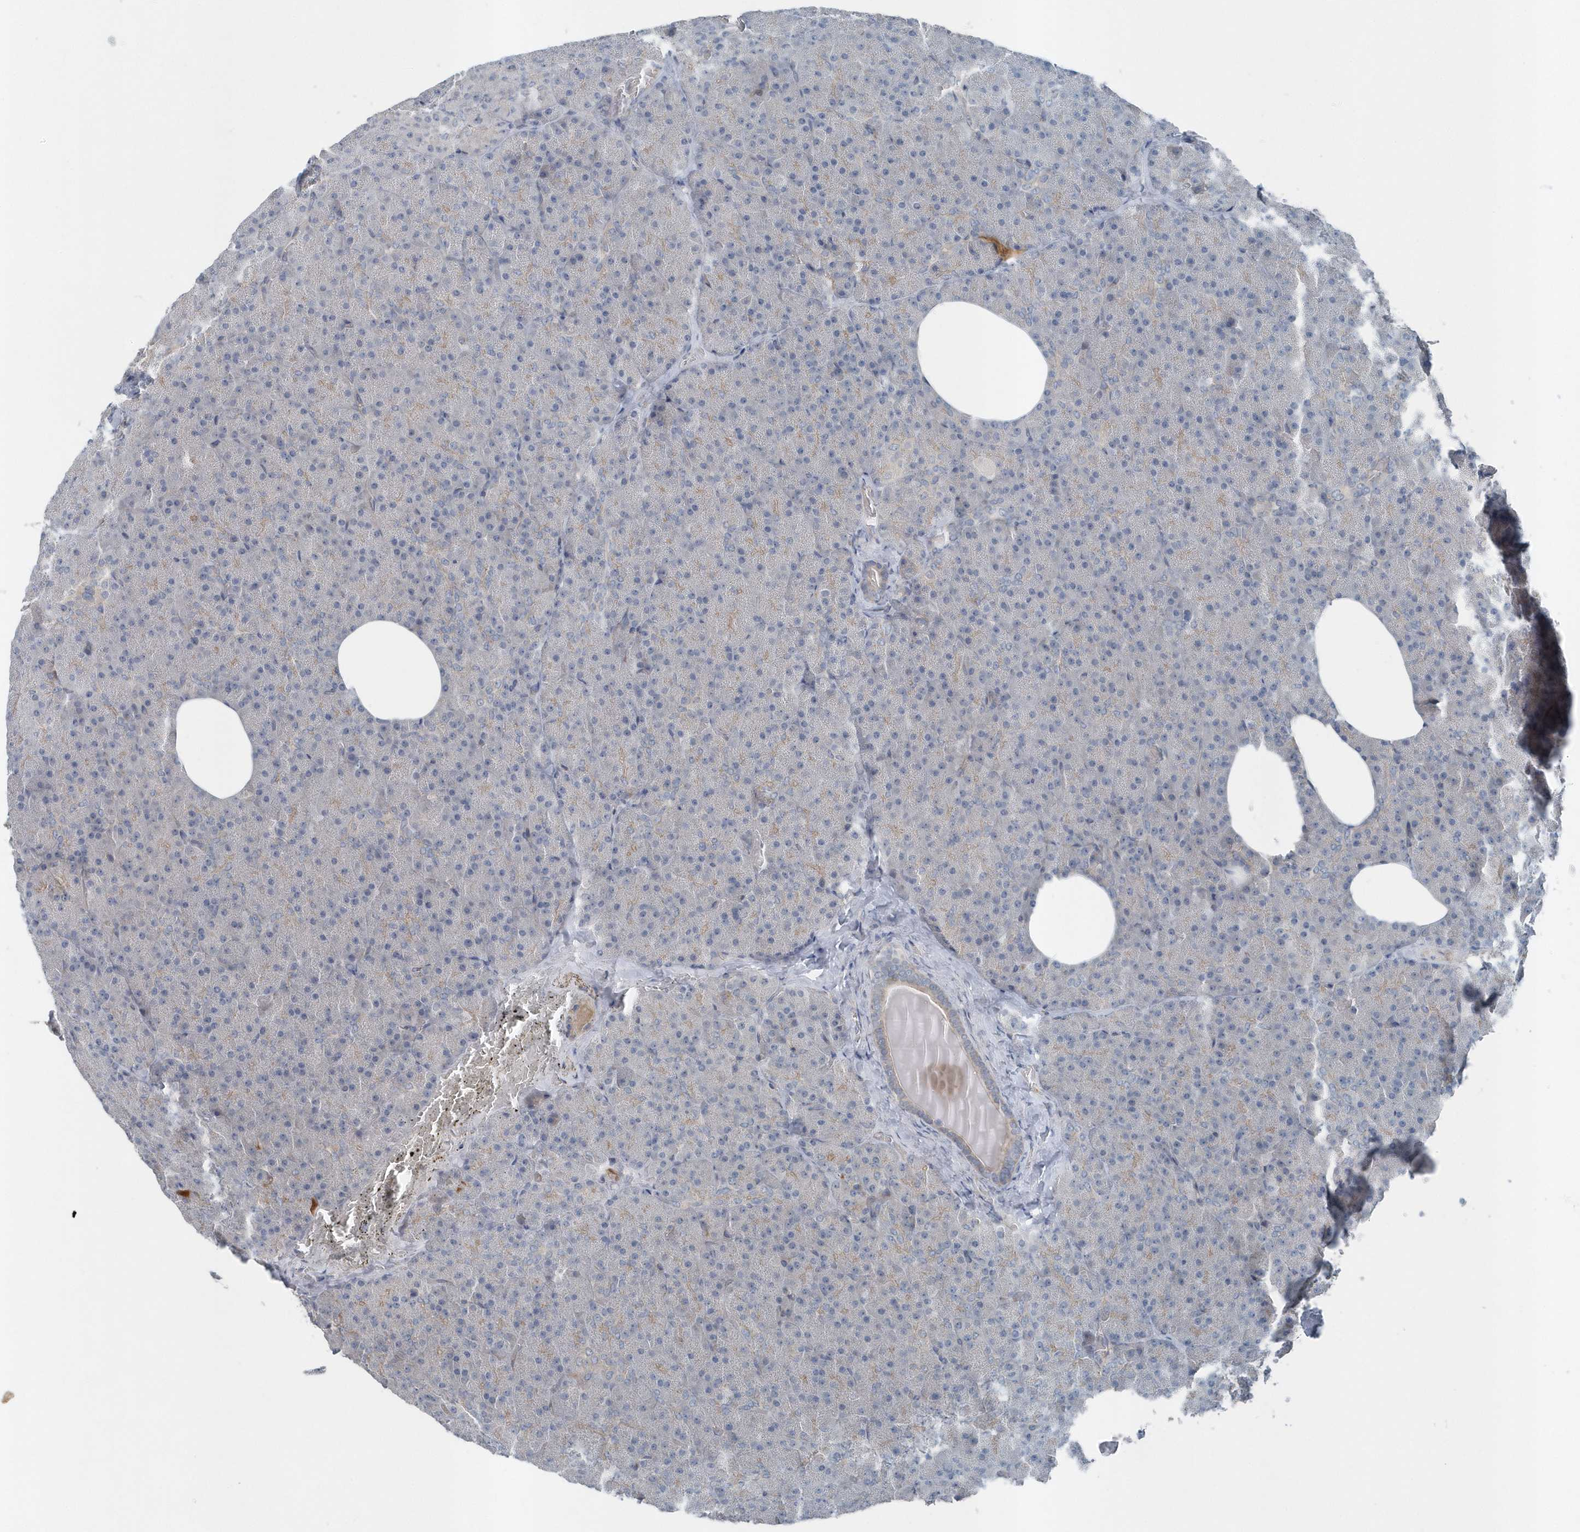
{"staining": {"intensity": "weak", "quantity": "<25%", "location": "cytoplasmic/membranous"}, "tissue": "pancreas", "cell_type": "Exocrine glandular cells", "image_type": "normal", "snomed": [{"axis": "morphology", "description": "Normal tissue, NOS"}, {"axis": "morphology", "description": "Carcinoid, malignant, NOS"}, {"axis": "topography", "description": "Pancreas"}], "caption": "Immunohistochemistry (IHC) of unremarkable human pancreas demonstrates no positivity in exocrine glandular cells.", "gene": "MCC", "patient": {"sex": "female", "age": 35}}